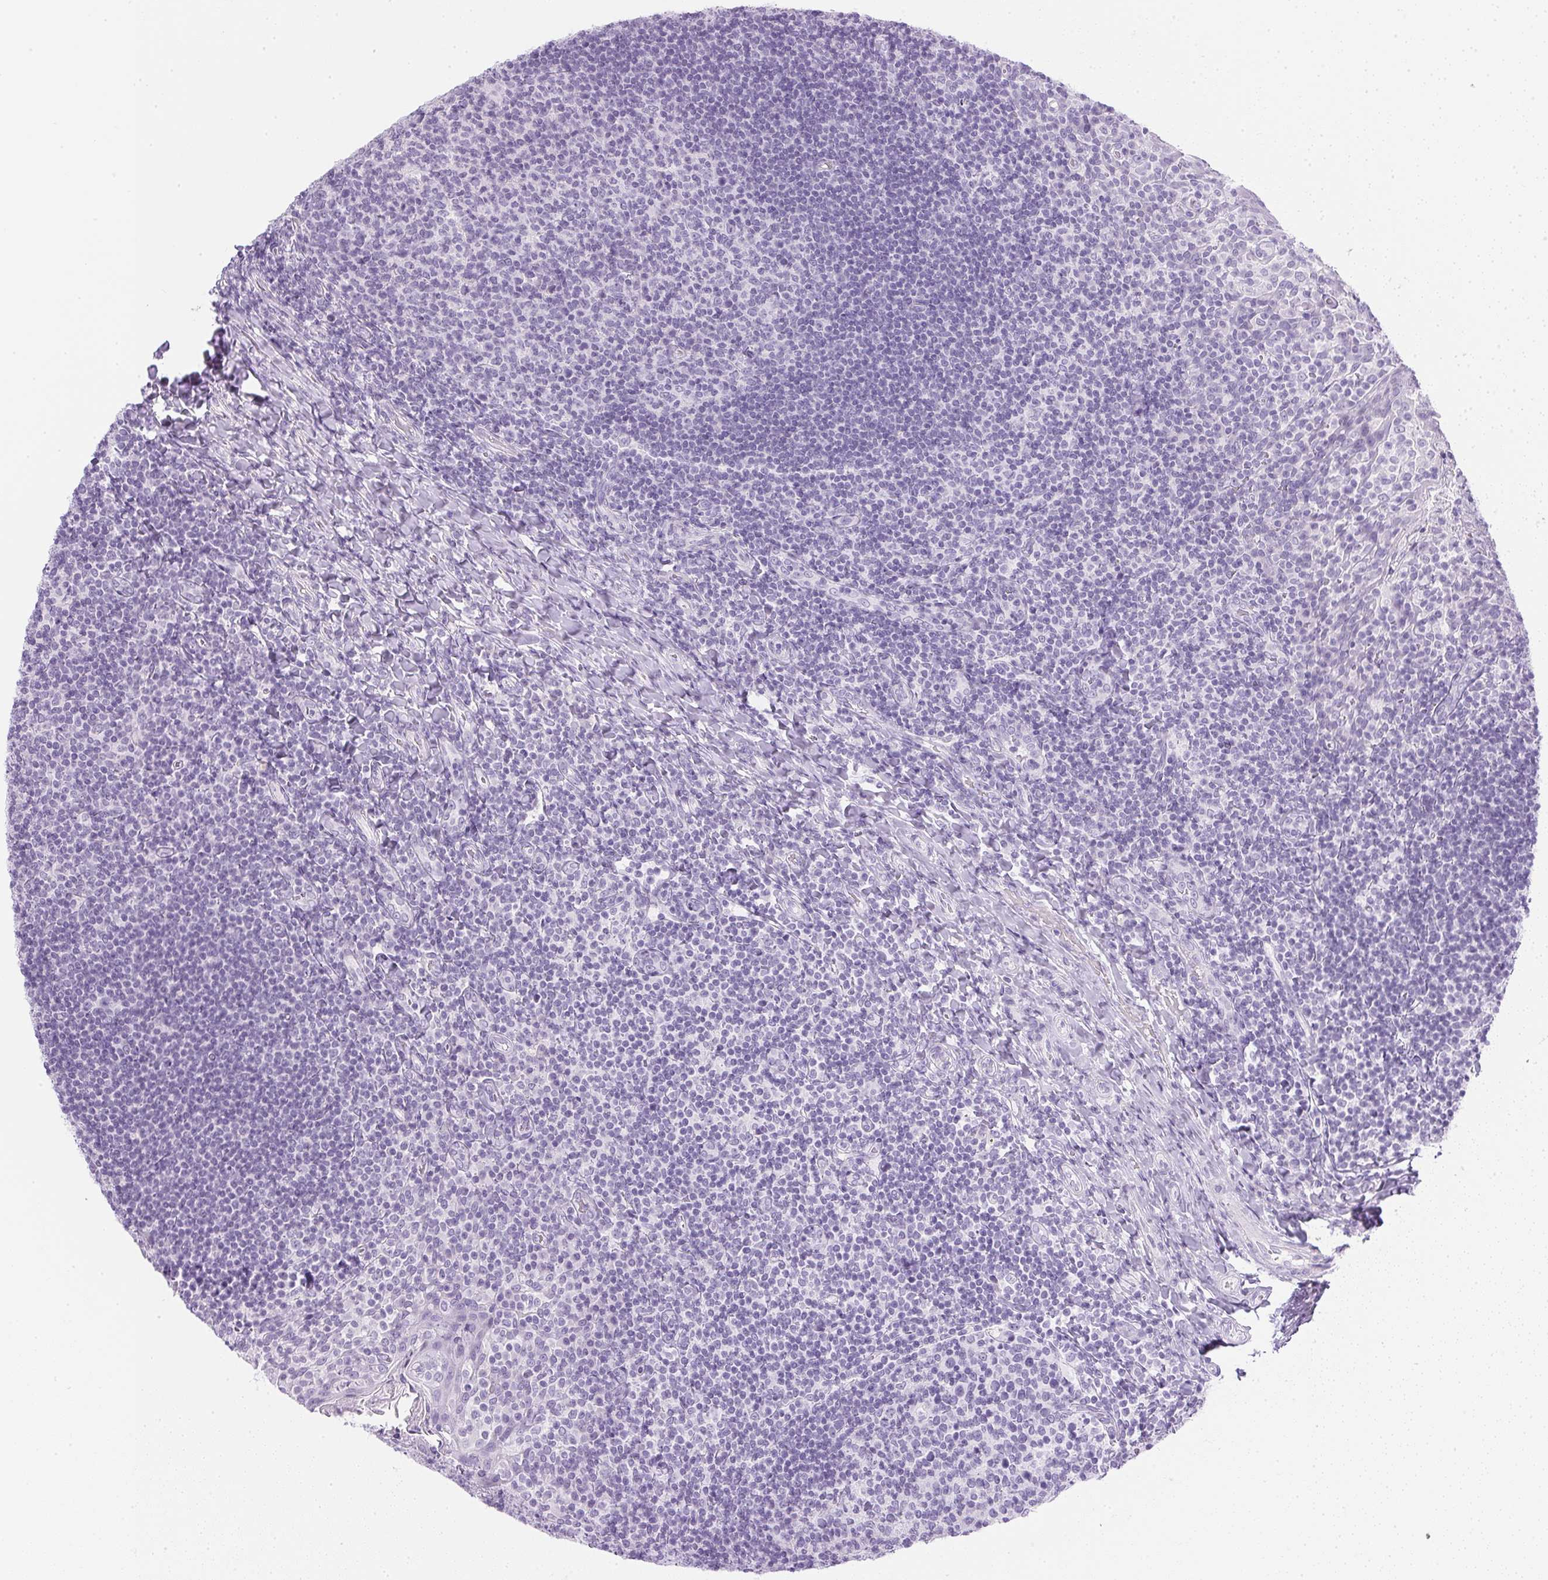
{"staining": {"intensity": "negative", "quantity": "none", "location": "none"}, "tissue": "tonsil", "cell_type": "Germinal center cells", "image_type": "normal", "snomed": [{"axis": "morphology", "description": "Normal tissue, NOS"}, {"axis": "topography", "description": "Tonsil"}], "caption": "Immunohistochemistry micrograph of benign tonsil: human tonsil stained with DAB displays no significant protein expression in germinal center cells.", "gene": "CPB1", "patient": {"sex": "female", "age": 10}}